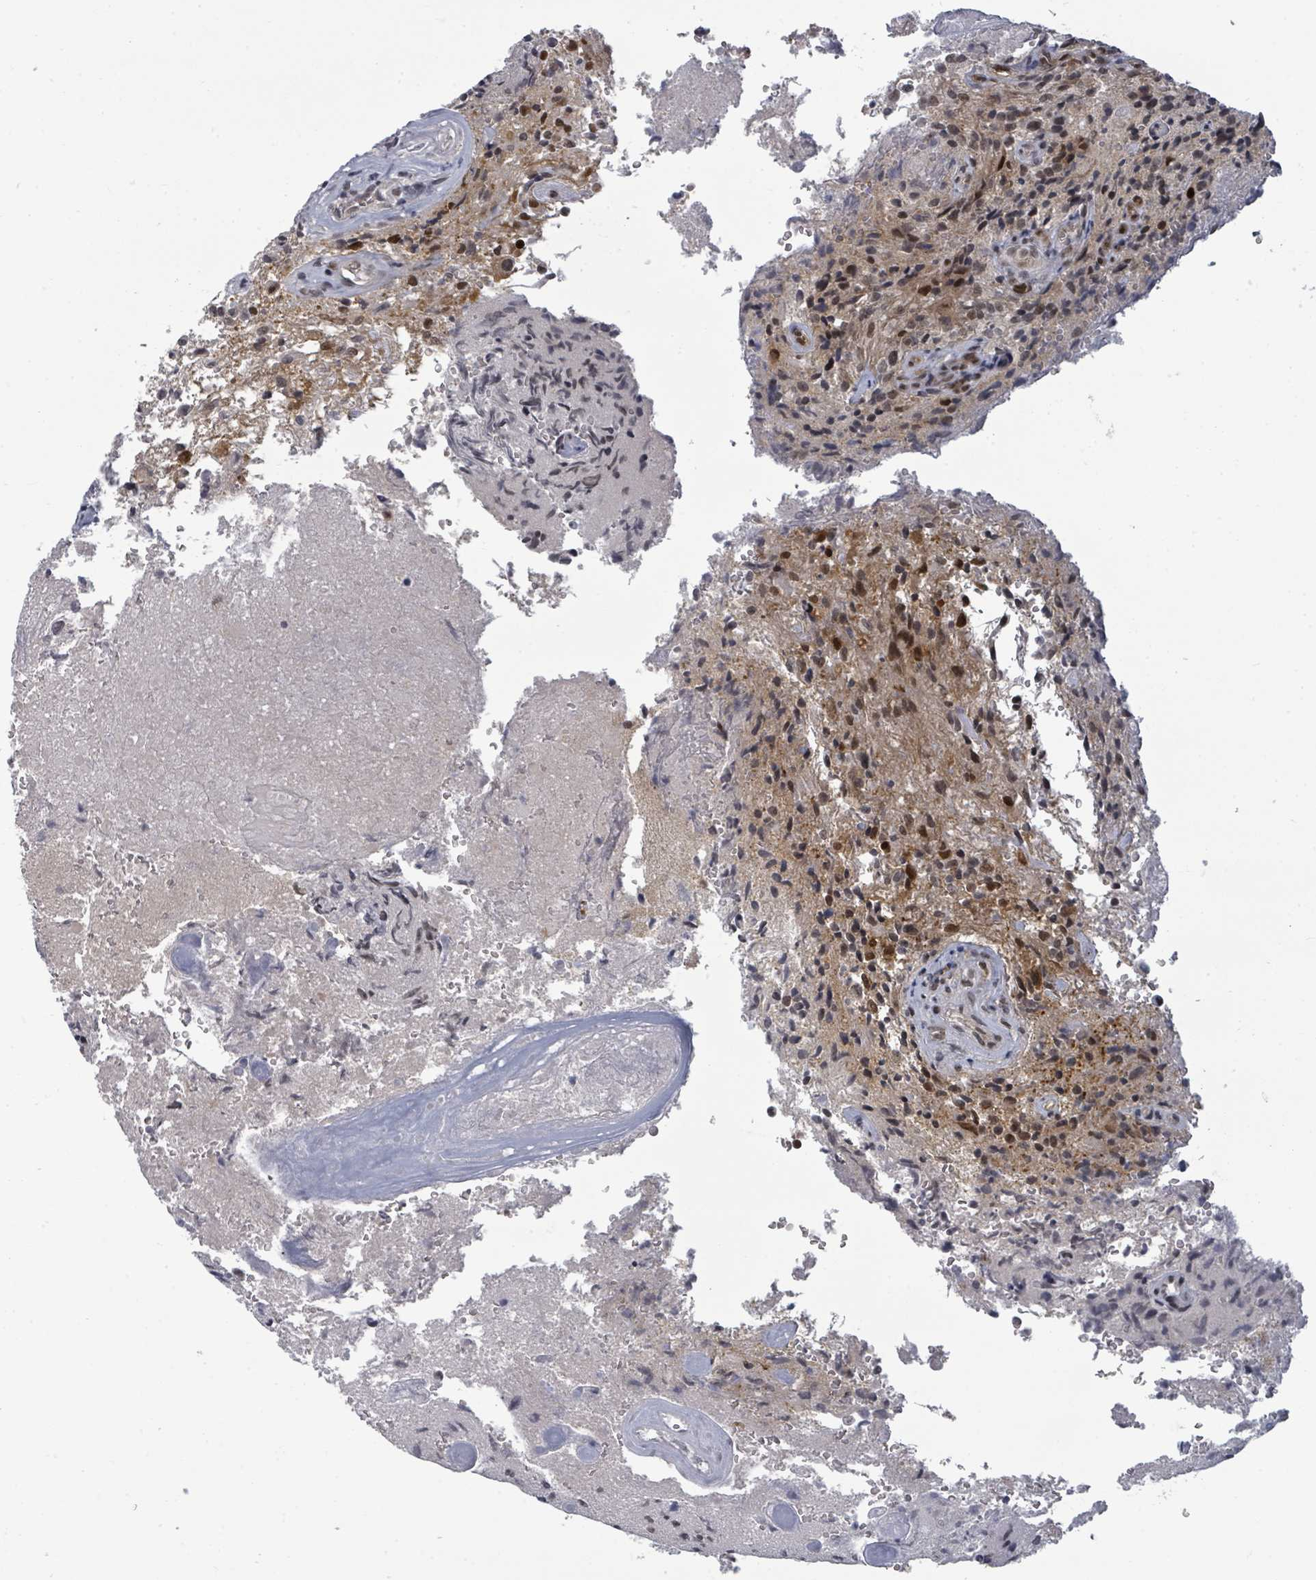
{"staining": {"intensity": "moderate", "quantity": "25%-75%", "location": "nuclear"}, "tissue": "glioma", "cell_type": "Tumor cells", "image_type": "cancer", "snomed": [{"axis": "morphology", "description": "Normal tissue, NOS"}, {"axis": "morphology", "description": "Glioma, malignant, High grade"}, {"axis": "topography", "description": "Cerebral cortex"}], "caption": "Immunohistochemical staining of malignant high-grade glioma exhibits moderate nuclear protein staining in about 25%-75% of tumor cells.", "gene": "ERCC5", "patient": {"sex": "male", "age": 56}}